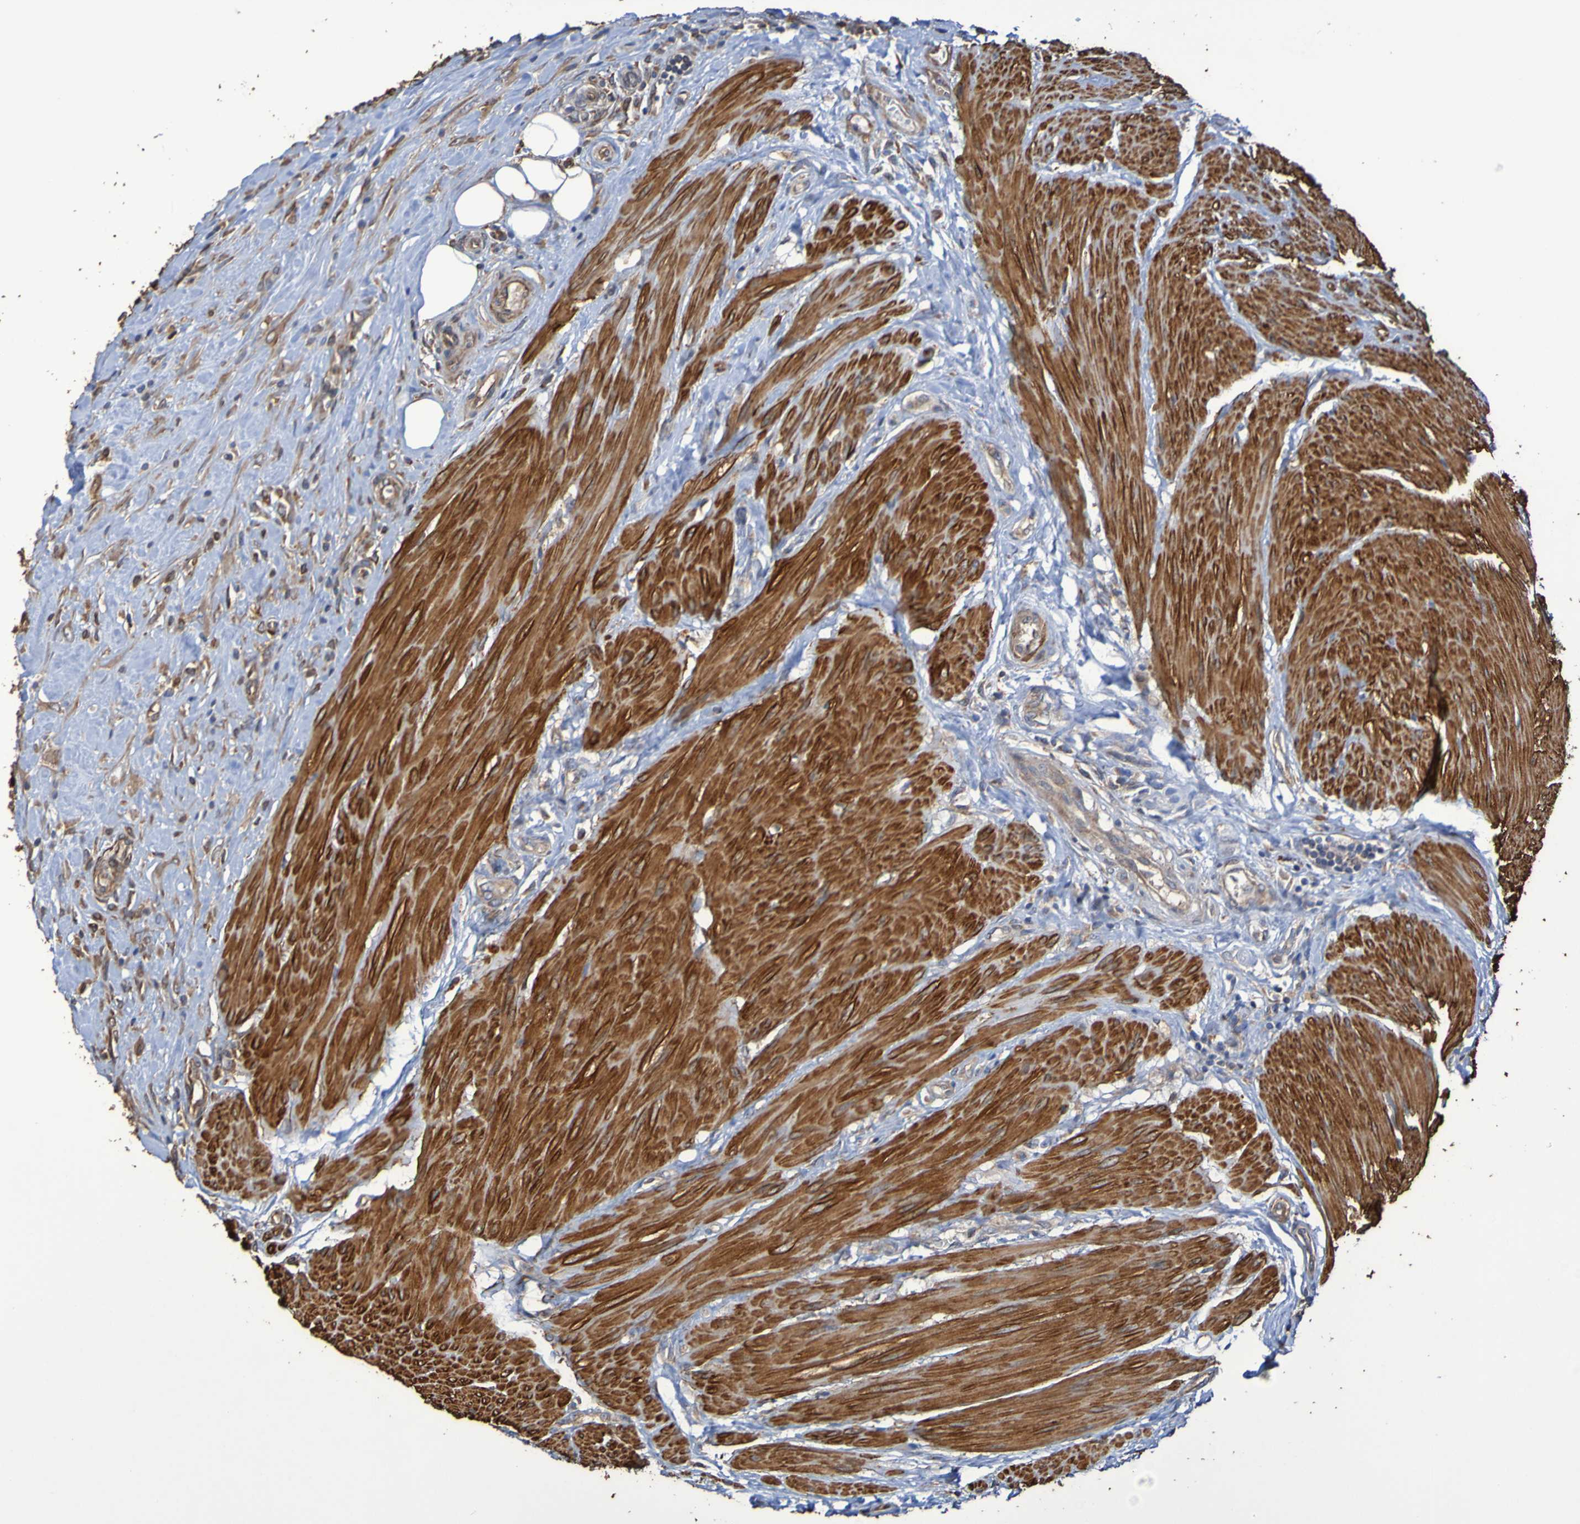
{"staining": {"intensity": "weak", "quantity": ">75%", "location": "cytoplasmic/membranous"}, "tissue": "urothelial cancer", "cell_type": "Tumor cells", "image_type": "cancer", "snomed": [{"axis": "morphology", "description": "Urothelial carcinoma, High grade"}, {"axis": "topography", "description": "Urinary bladder"}], "caption": "Immunohistochemical staining of human urothelial cancer demonstrates low levels of weak cytoplasmic/membranous protein staining in approximately >75% of tumor cells.", "gene": "RAB11A", "patient": {"sex": "male", "age": 35}}